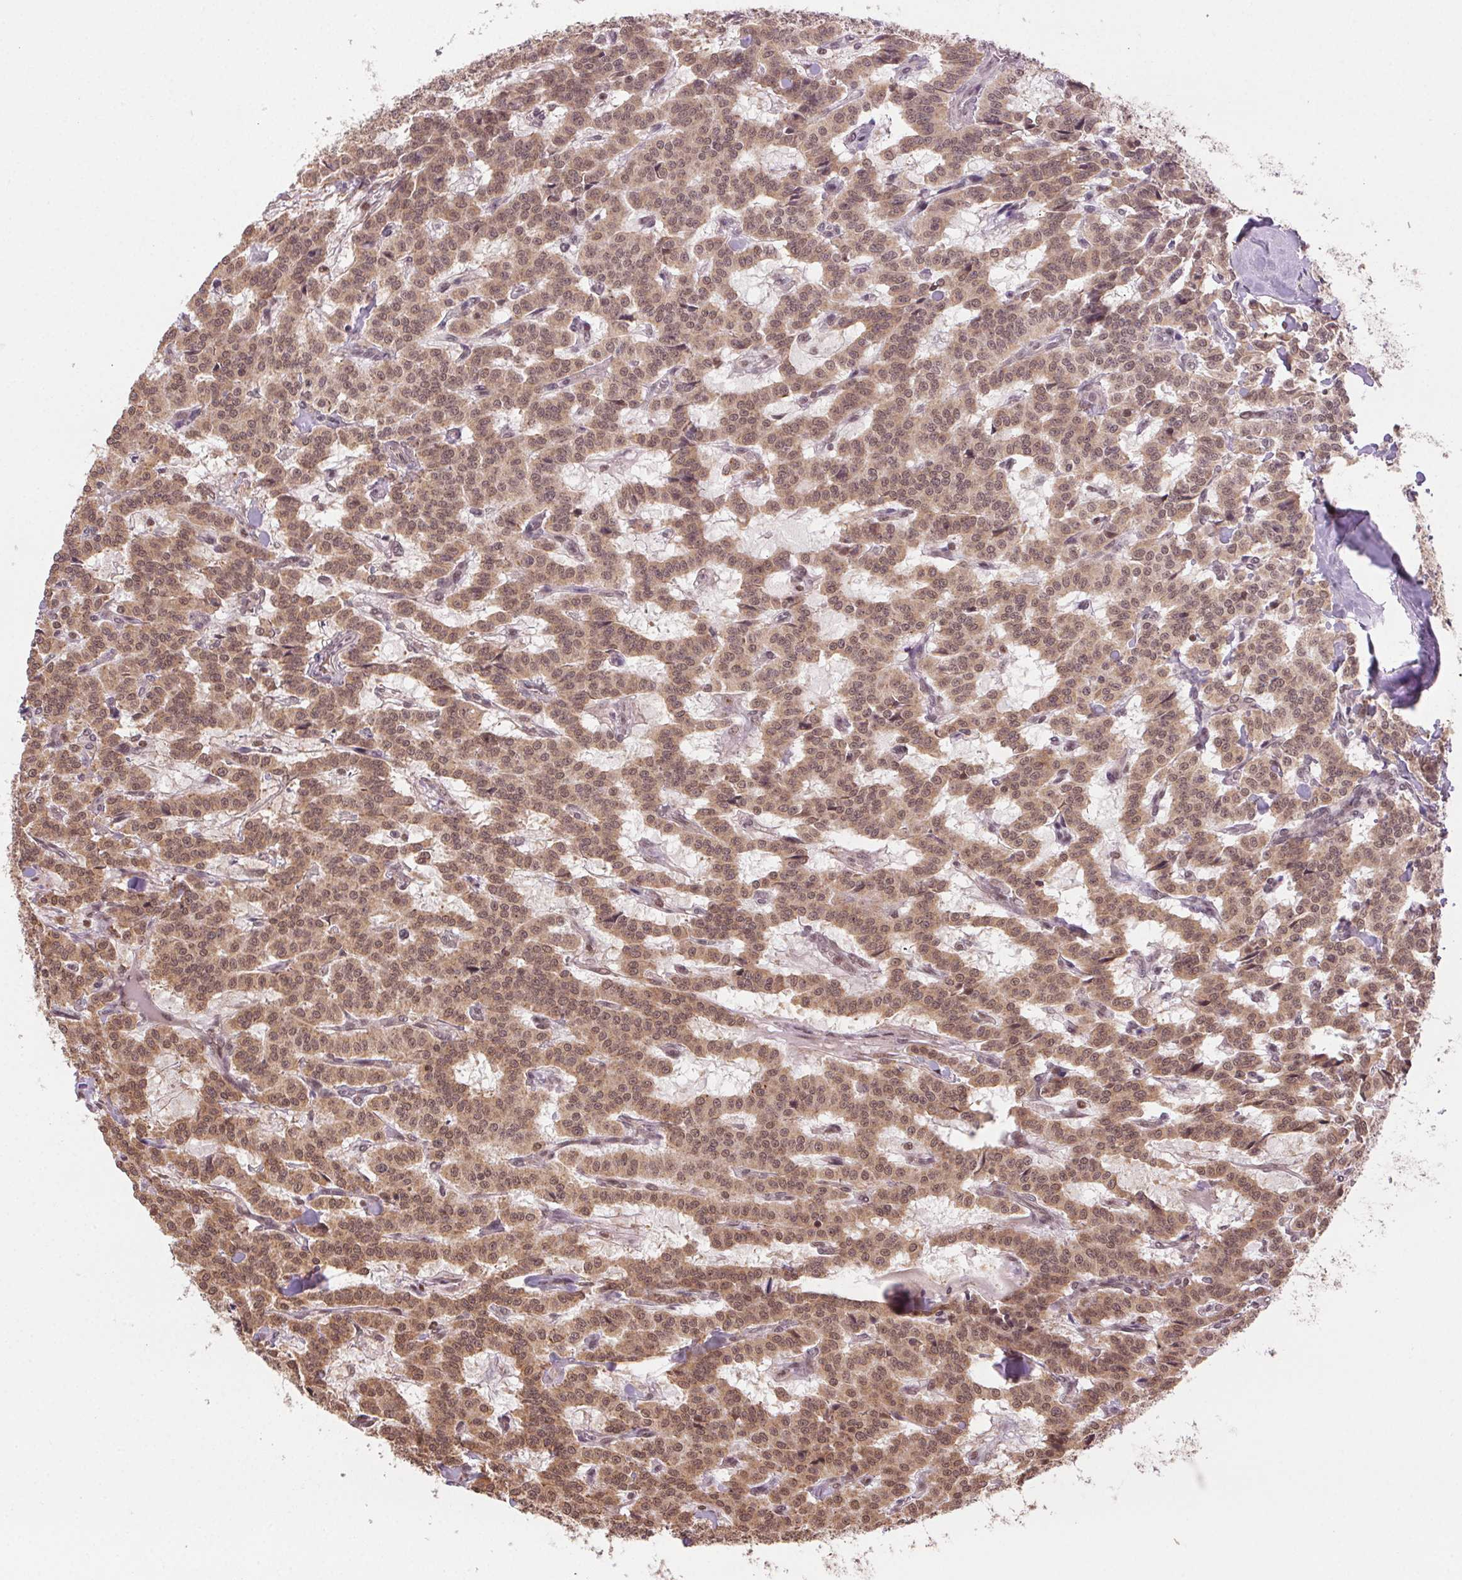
{"staining": {"intensity": "weak", "quantity": ">75%", "location": "cytoplasmic/membranous,nuclear"}, "tissue": "carcinoid", "cell_type": "Tumor cells", "image_type": "cancer", "snomed": [{"axis": "morphology", "description": "Carcinoid, malignant, NOS"}, {"axis": "topography", "description": "Lung"}], "caption": "A photomicrograph of human malignant carcinoid stained for a protein shows weak cytoplasmic/membranous and nuclear brown staining in tumor cells.", "gene": "TREML4", "patient": {"sex": "female", "age": 46}}